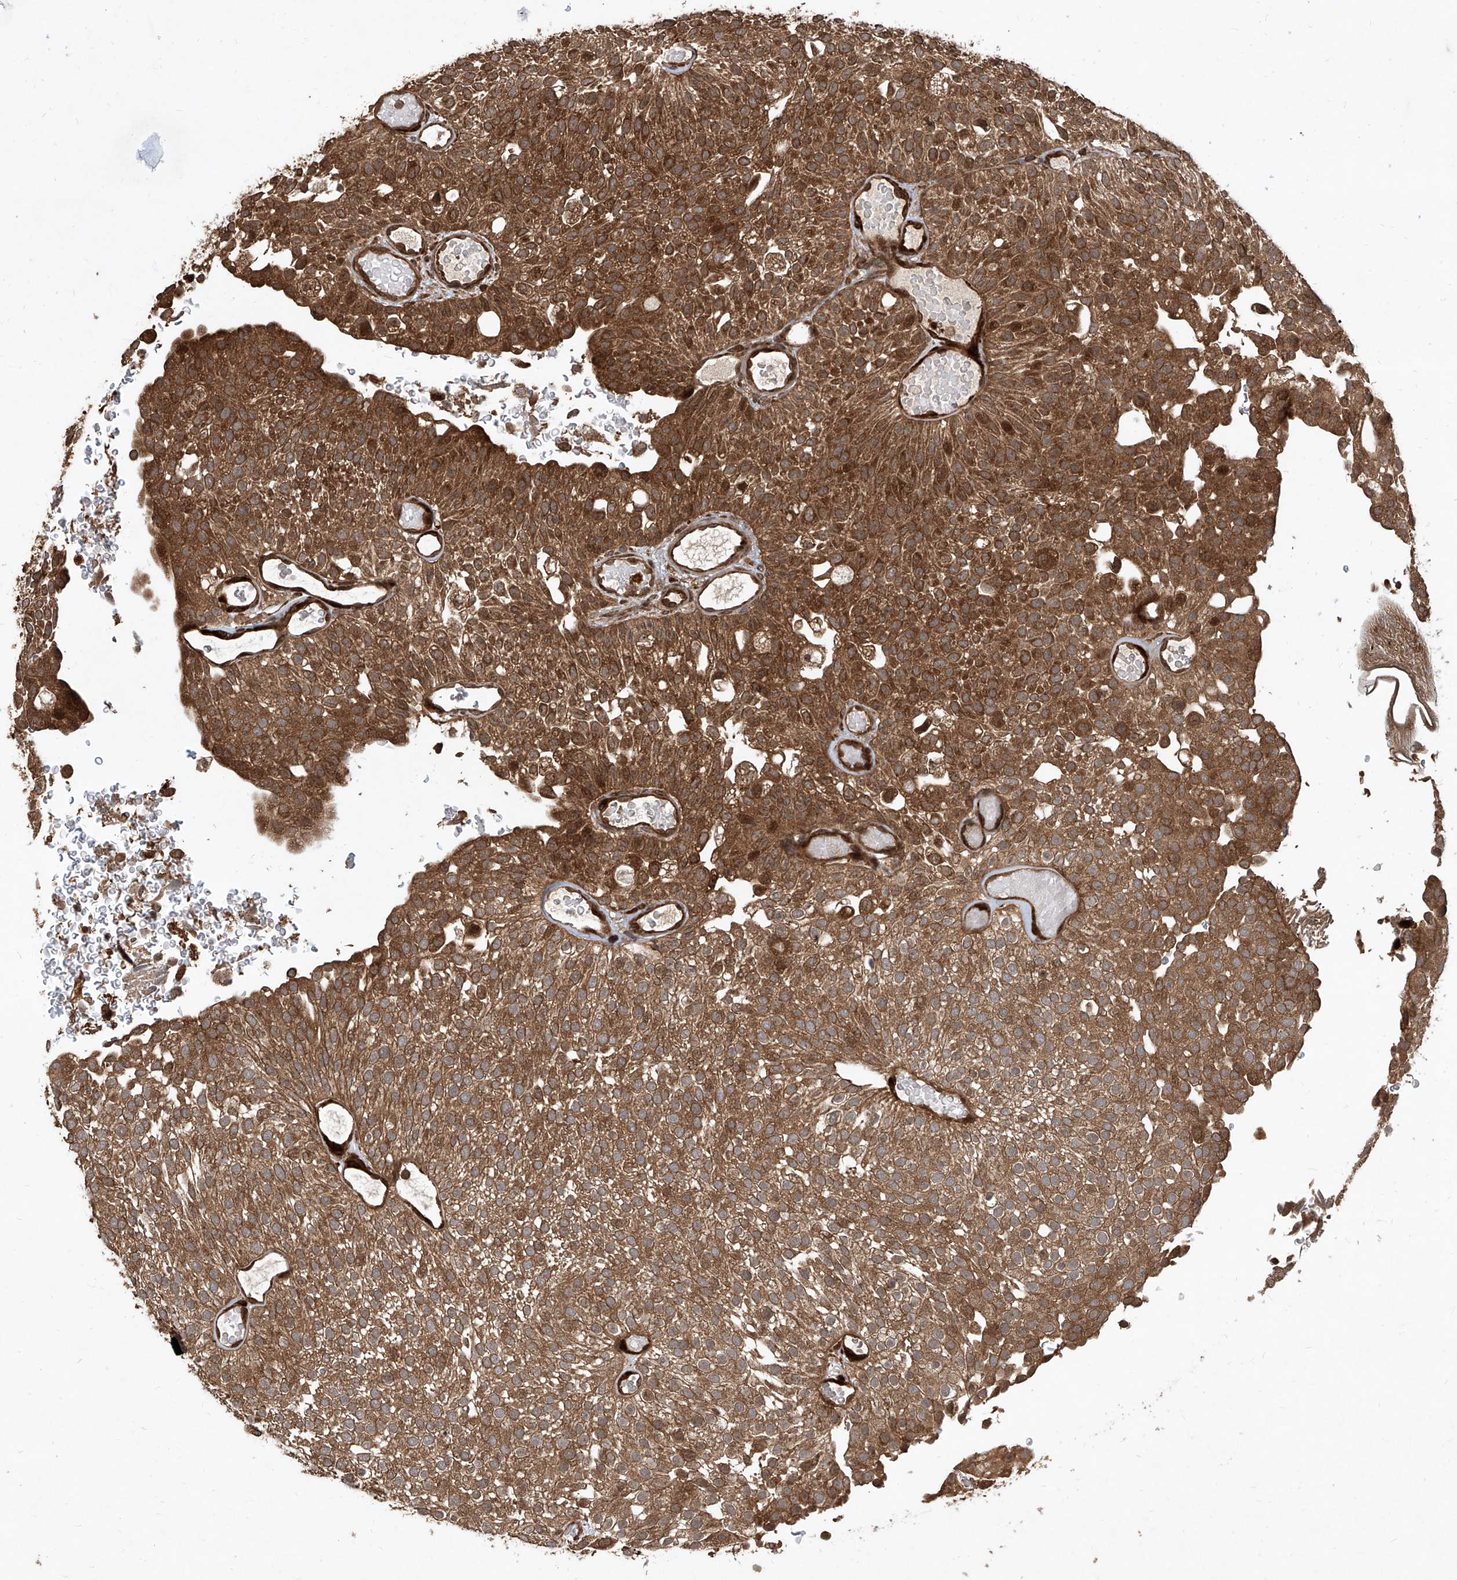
{"staining": {"intensity": "strong", "quantity": ">75%", "location": "cytoplasmic/membranous"}, "tissue": "urothelial cancer", "cell_type": "Tumor cells", "image_type": "cancer", "snomed": [{"axis": "morphology", "description": "Urothelial carcinoma, Low grade"}, {"axis": "topography", "description": "Urinary bladder"}], "caption": "IHC of human urothelial carcinoma (low-grade) displays high levels of strong cytoplasmic/membranous expression in about >75% of tumor cells. The staining was performed using DAB (3,3'-diaminobenzidine) to visualize the protein expression in brown, while the nuclei were stained in blue with hematoxylin (Magnification: 20x).", "gene": "MAGED2", "patient": {"sex": "male", "age": 78}}